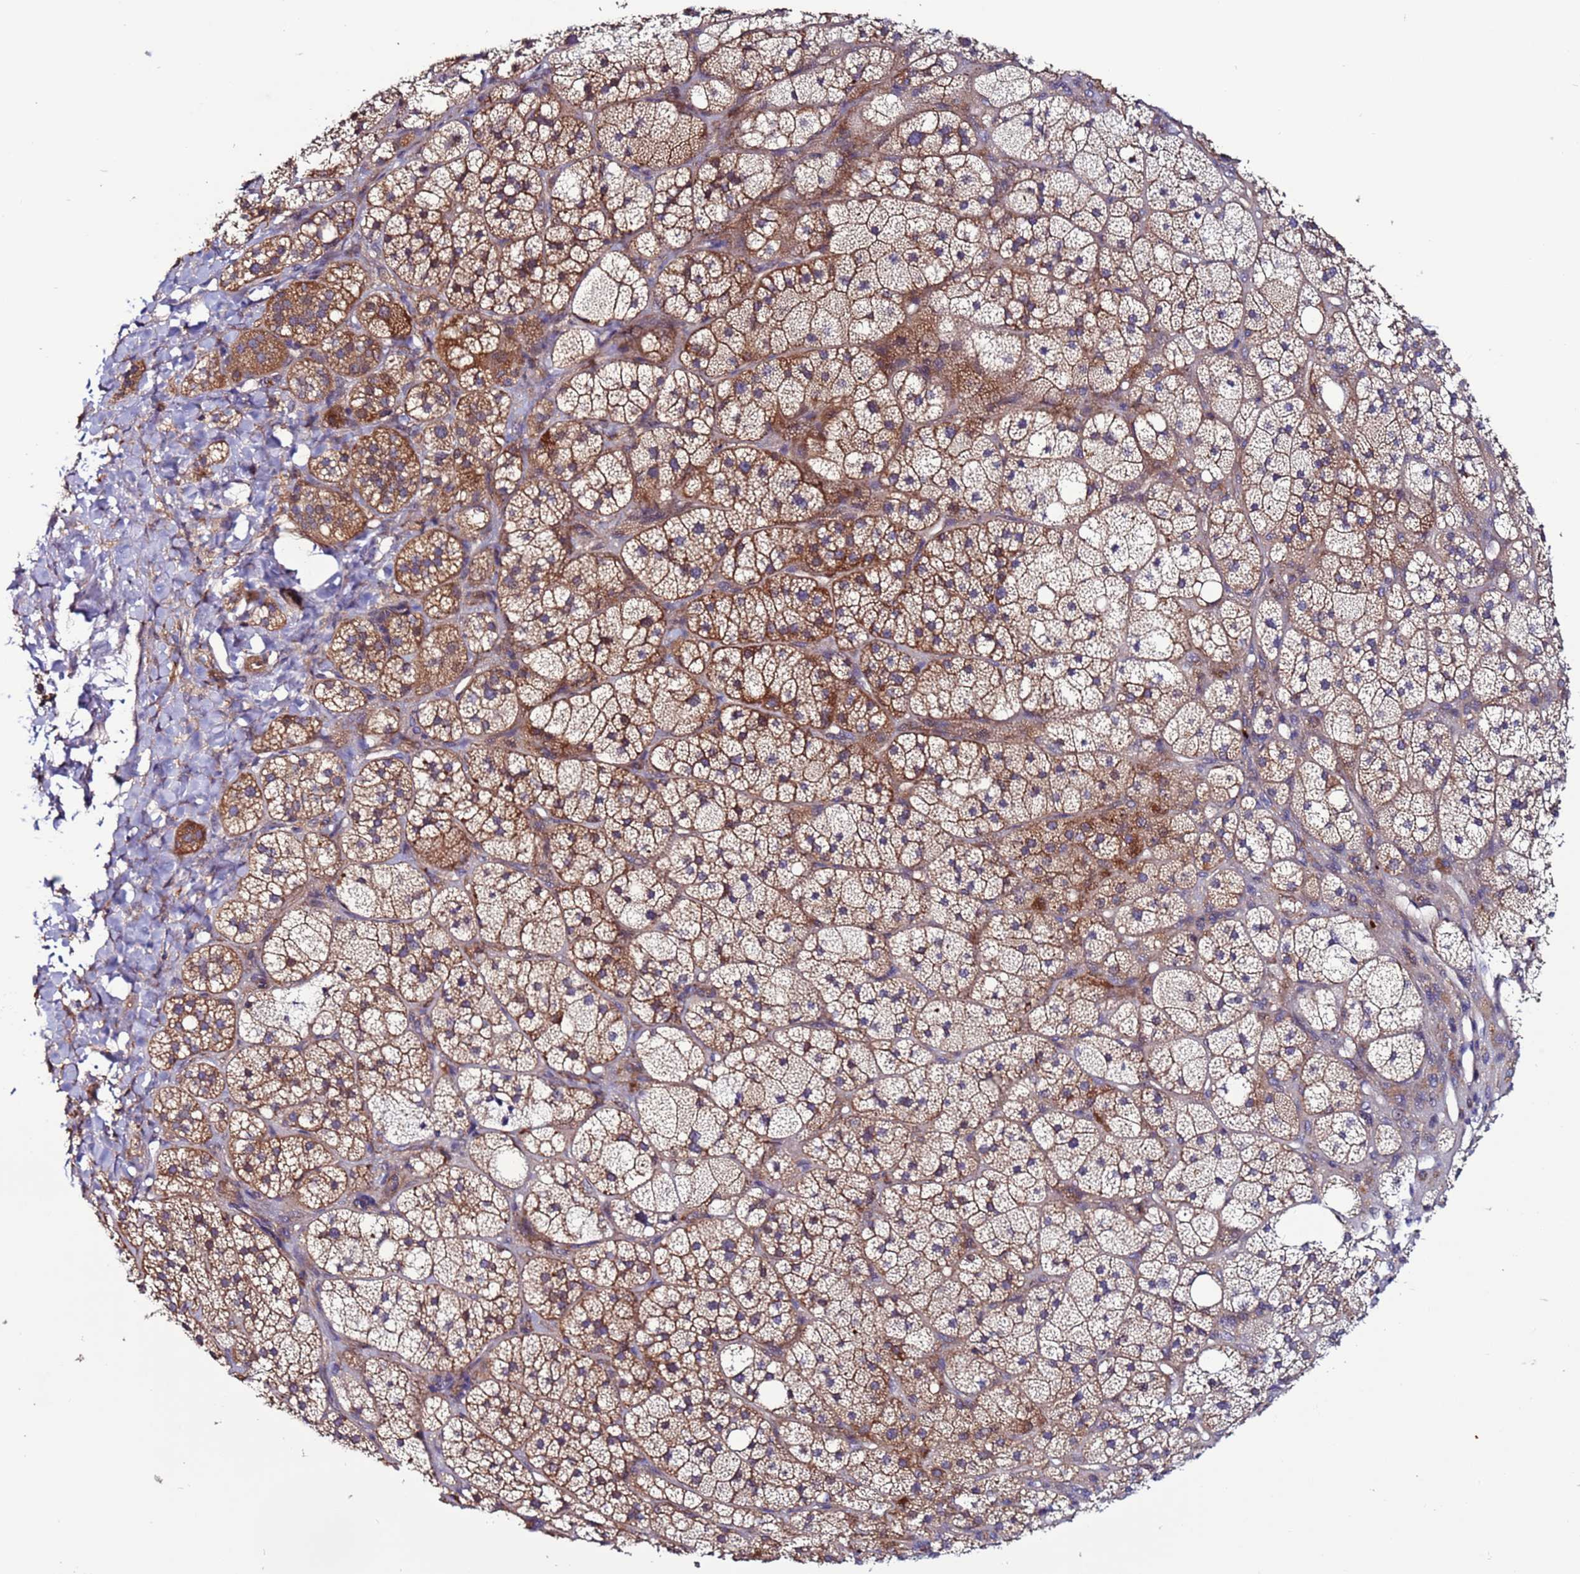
{"staining": {"intensity": "moderate", "quantity": "25%-75%", "location": "cytoplasmic/membranous"}, "tissue": "adrenal gland", "cell_type": "Glandular cells", "image_type": "normal", "snomed": [{"axis": "morphology", "description": "Normal tissue, NOS"}, {"axis": "topography", "description": "Adrenal gland"}], "caption": "A photomicrograph showing moderate cytoplasmic/membranous staining in approximately 25%-75% of glandular cells in normal adrenal gland, as visualized by brown immunohistochemical staining.", "gene": "GAREM1", "patient": {"sex": "male", "age": 61}}